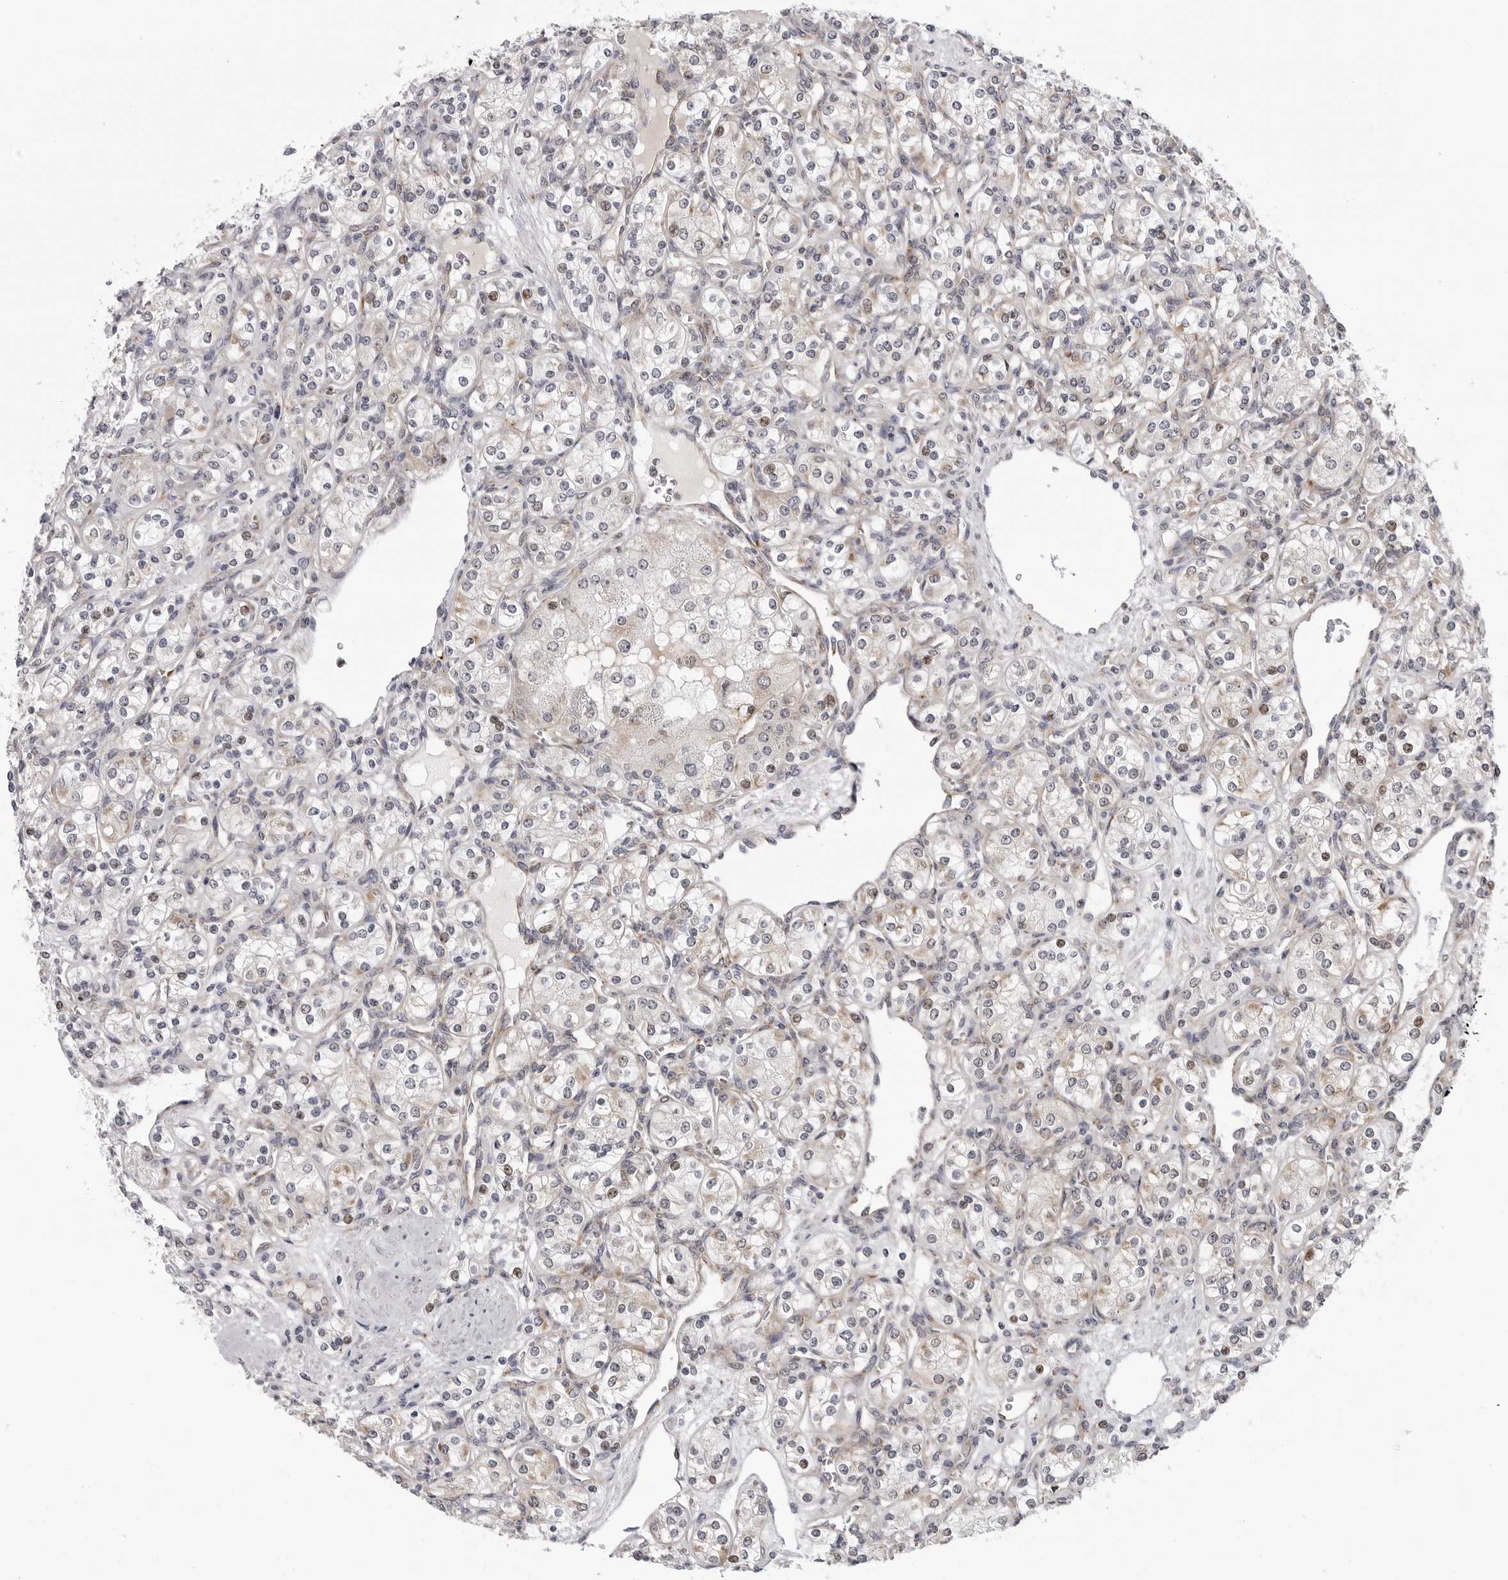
{"staining": {"intensity": "negative", "quantity": "none", "location": "none"}, "tissue": "renal cancer", "cell_type": "Tumor cells", "image_type": "cancer", "snomed": [{"axis": "morphology", "description": "Adenocarcinoma, NOS"}, {"axis": "topography", "description": "Kidney"}], "caption": "This is an IHC image of human renal cancer. There is no positivity in tumor cells.", "gene": "CDK20", "patient": {"sex": "male", "age": 77}}